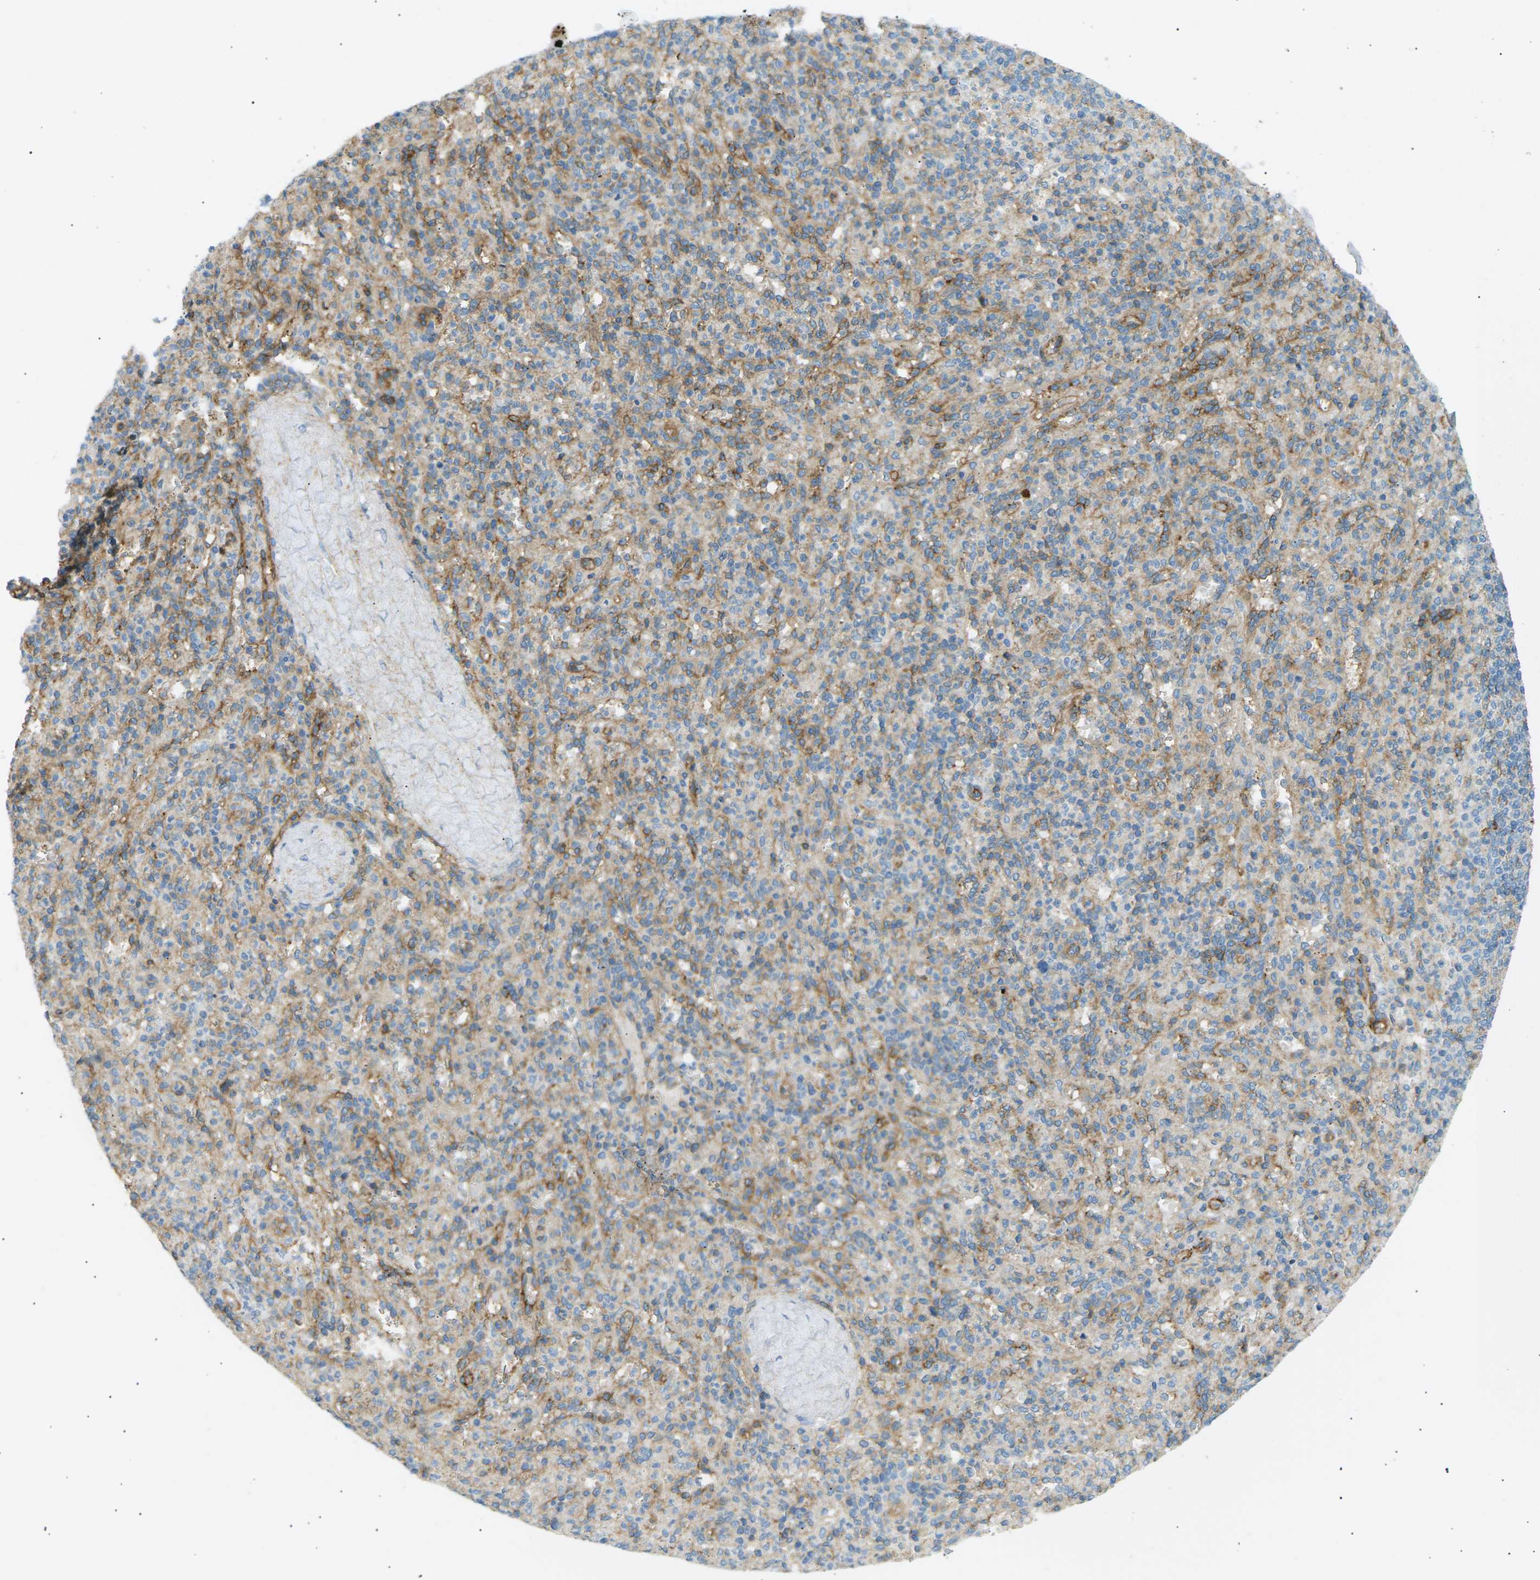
{"staining": {"intensity": "moderate", "quantity": "<25%", "location": "cytoplasmic/membranous"}, "tissue": "spleen", "cell_type": "Cells in red pulp", "image_type": "normal", "snomed": [{"axis": "morphology", "description": "Normal tissue, NOS"}, {"axis": "topography", "description": "Spleen"}], "caption": "Moderate cytoplasmic/membranous expression for a protein is present in about <25% of cells in red pulp of benign spleen using immunohistochemistry.", "gene": "ATP2B4", "patient": {"sex": "male", "age": 36}}